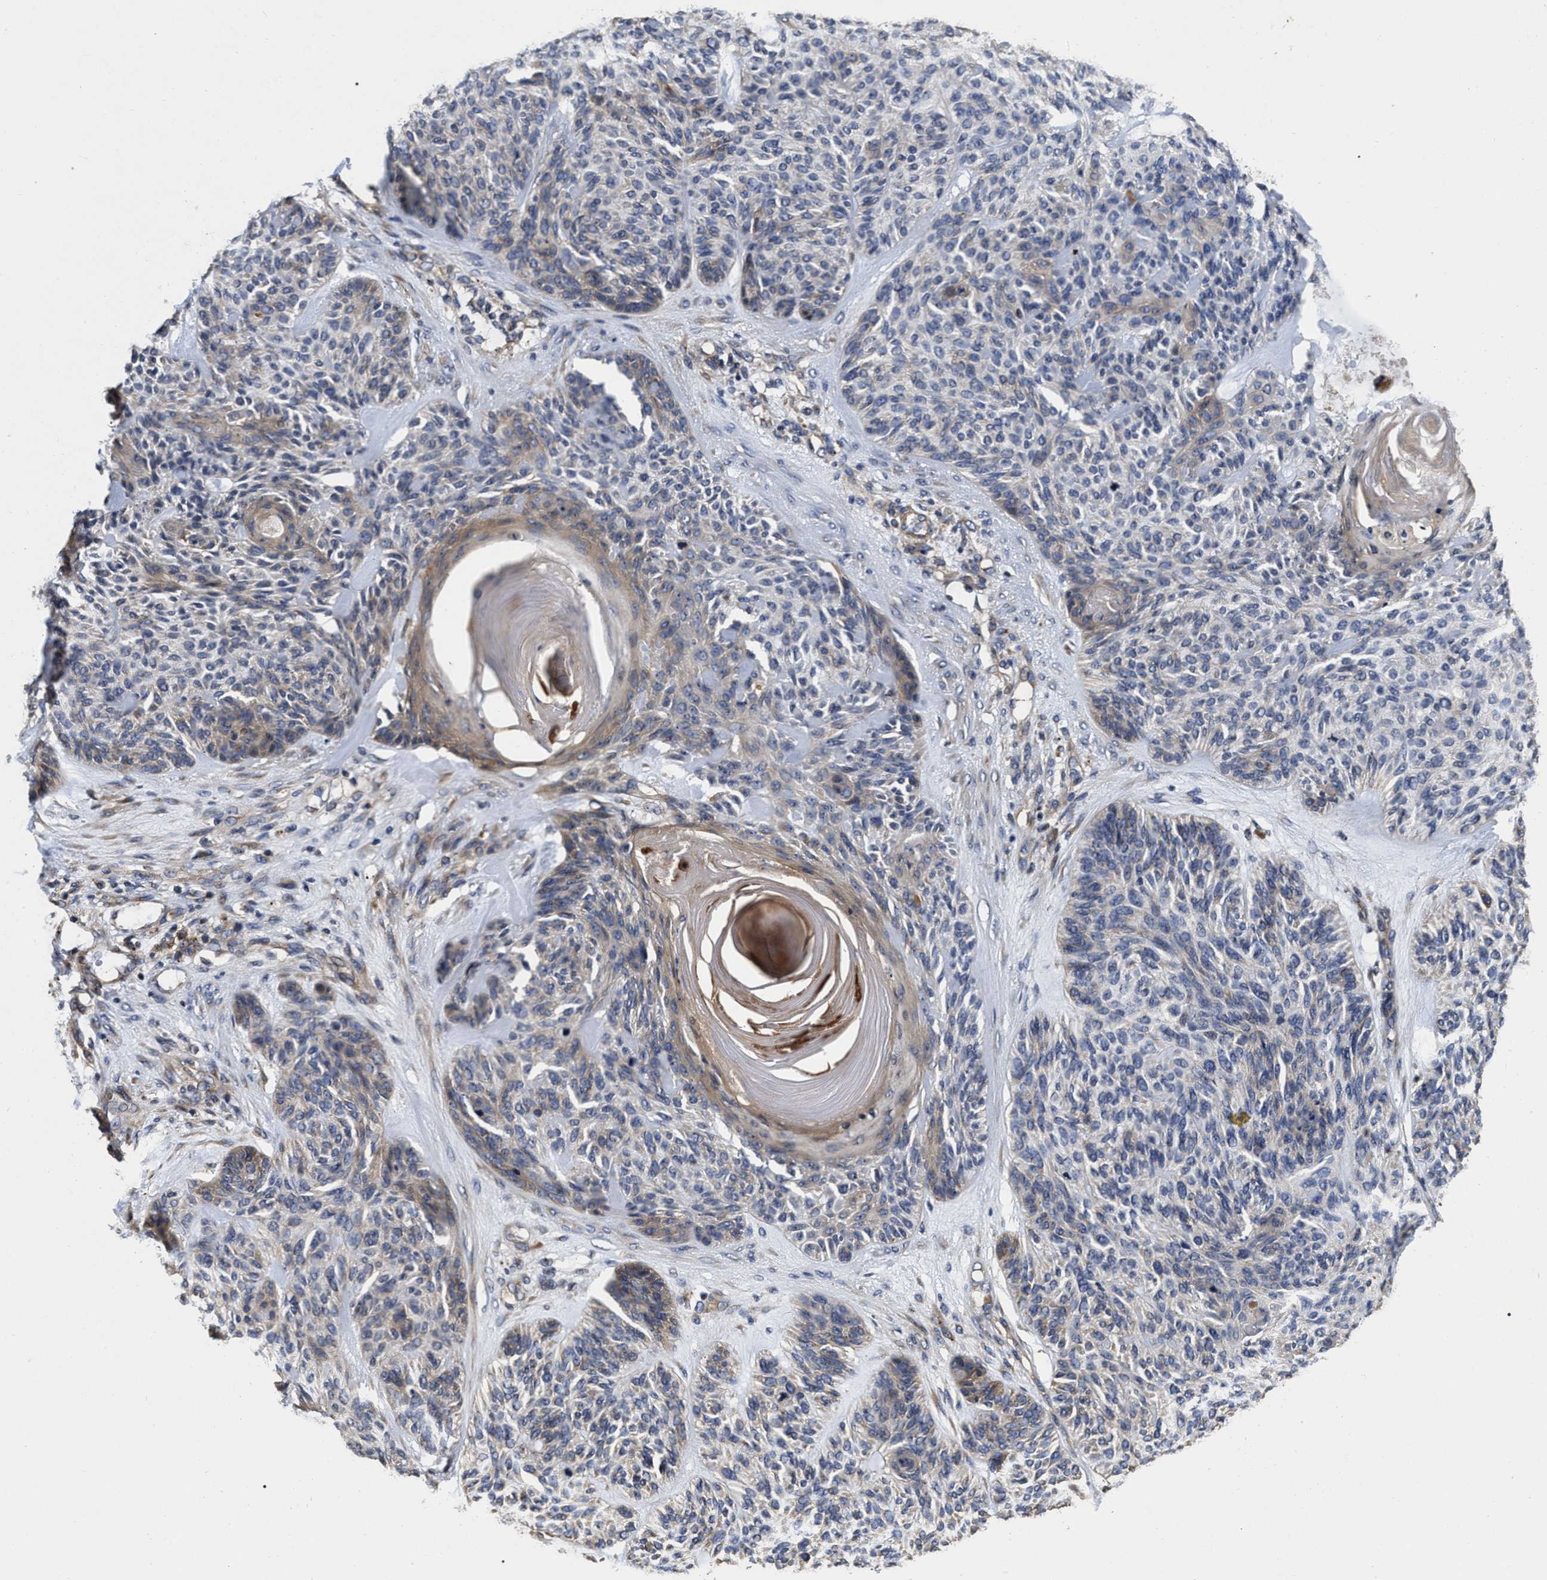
{"staining": {"intensity": "weak", "quantity": "<25%", "location": "cytoplasmic/membranous"}, "tissue": "skin cancer", "cell_type": "Tumor cells", "image_type": "cancer", "snomed": [{"axis": "morphology", "description": "Basal cell carcinoma"}, {"axis": "topography", "description": "Skin"}], "caption": "Immunohistochemical staining of skin basal cell carcinoma displays no significant staining in tumor cells.", "gene": "ABCG8", "patient": {"sex": "male", "age": 55}}